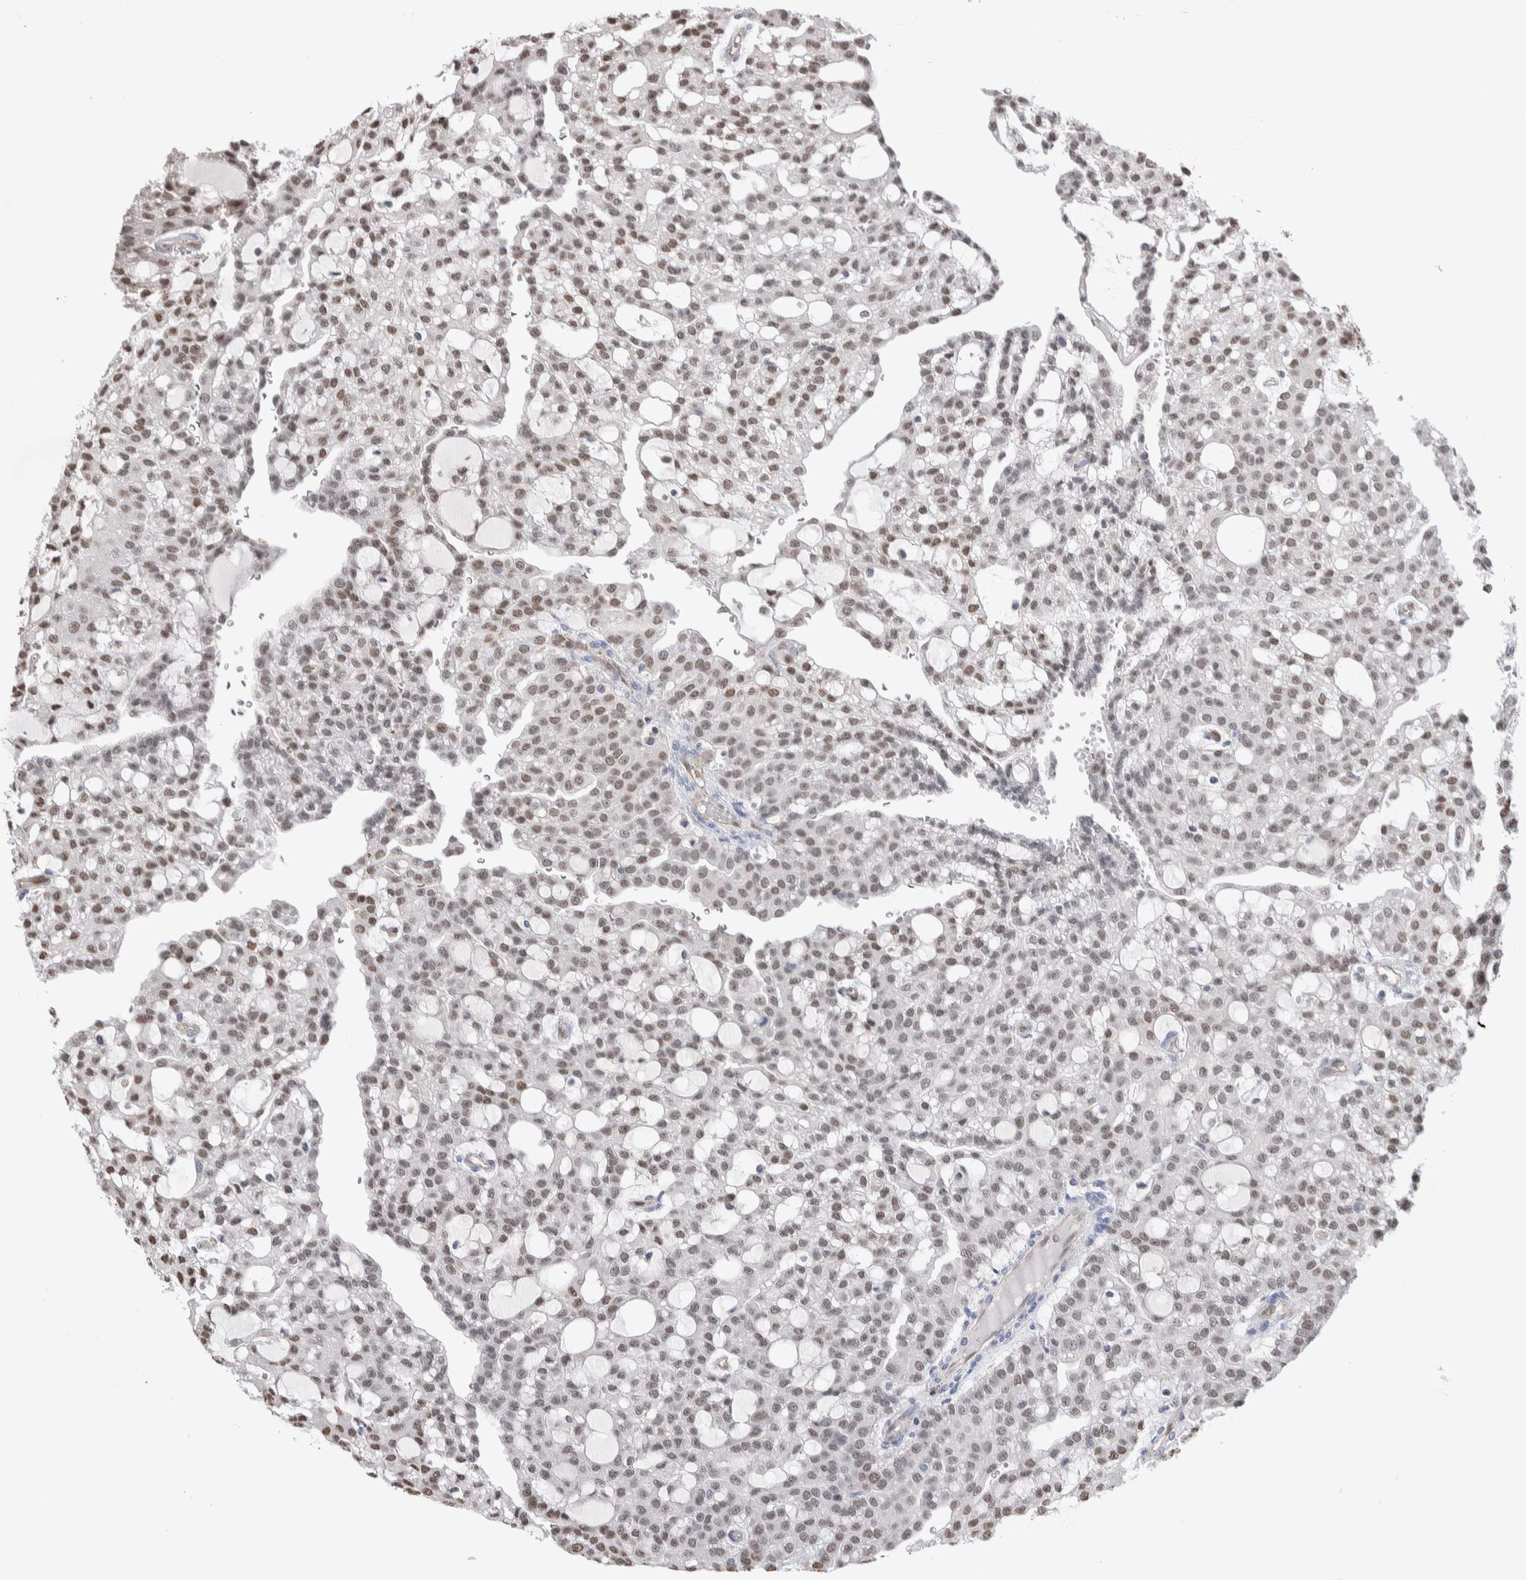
{"staining": {"intensity": "moderate", "quantity": "25%-75%", "location": "nuclear"}, "tissue": "renal cancer", "cell_type": "Tumor cells", "image_type": "cancer", "snomed": [{"axis": "morphology", "description": "Adenocarcinoma, NOS"}, {"axis": "topography", "description": "Kidney"}], "caption": "Immunohistochemical staining of renal cancer (adenocarcinoma) demonstrates medium levels of moderate nuclear protein staining in about 25%-75% of tumor cells.", "gene": "ZBTB49", "patient": {"sex": "male", "age": 63}}